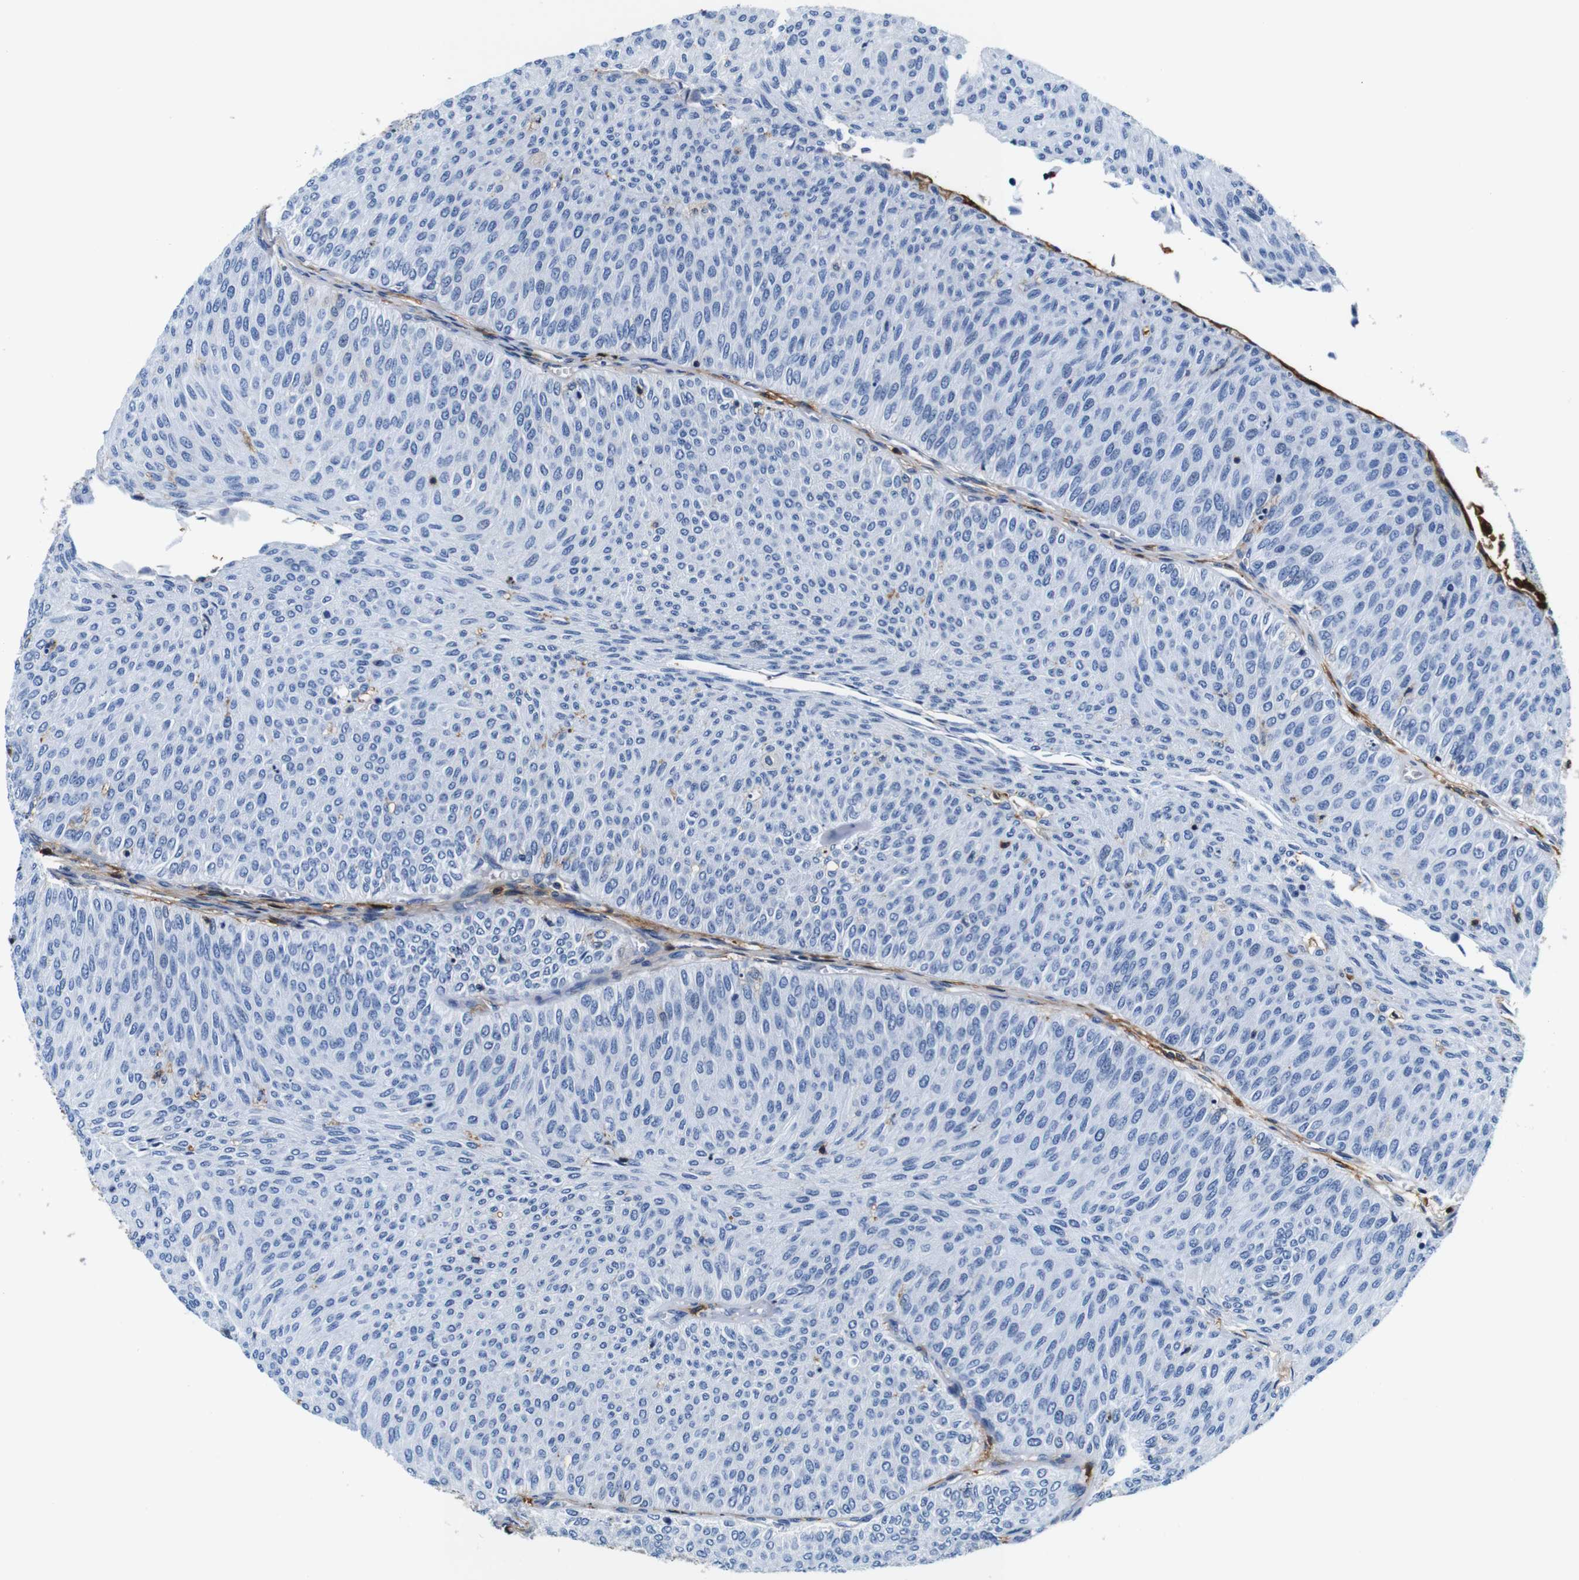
{"staining": {"intensity": "negative", "quantity": "none", "location": "none"}, "tissue": "urothelial cancer", "cell_type": "Tumor cells", "image_type": "cancer", "snomed": [{"axis": "morphology", "description": "Urothelial carcinoma, Low grade"}, {"axis": "topography", "description": "Urinary bladder"}], "caption": "Immunohistochemical staining of human urothelial cancer displays no significant positivity in tumor cells.", "gene": "ANXA1", "patient": {"sex": "male", "age": 78}}